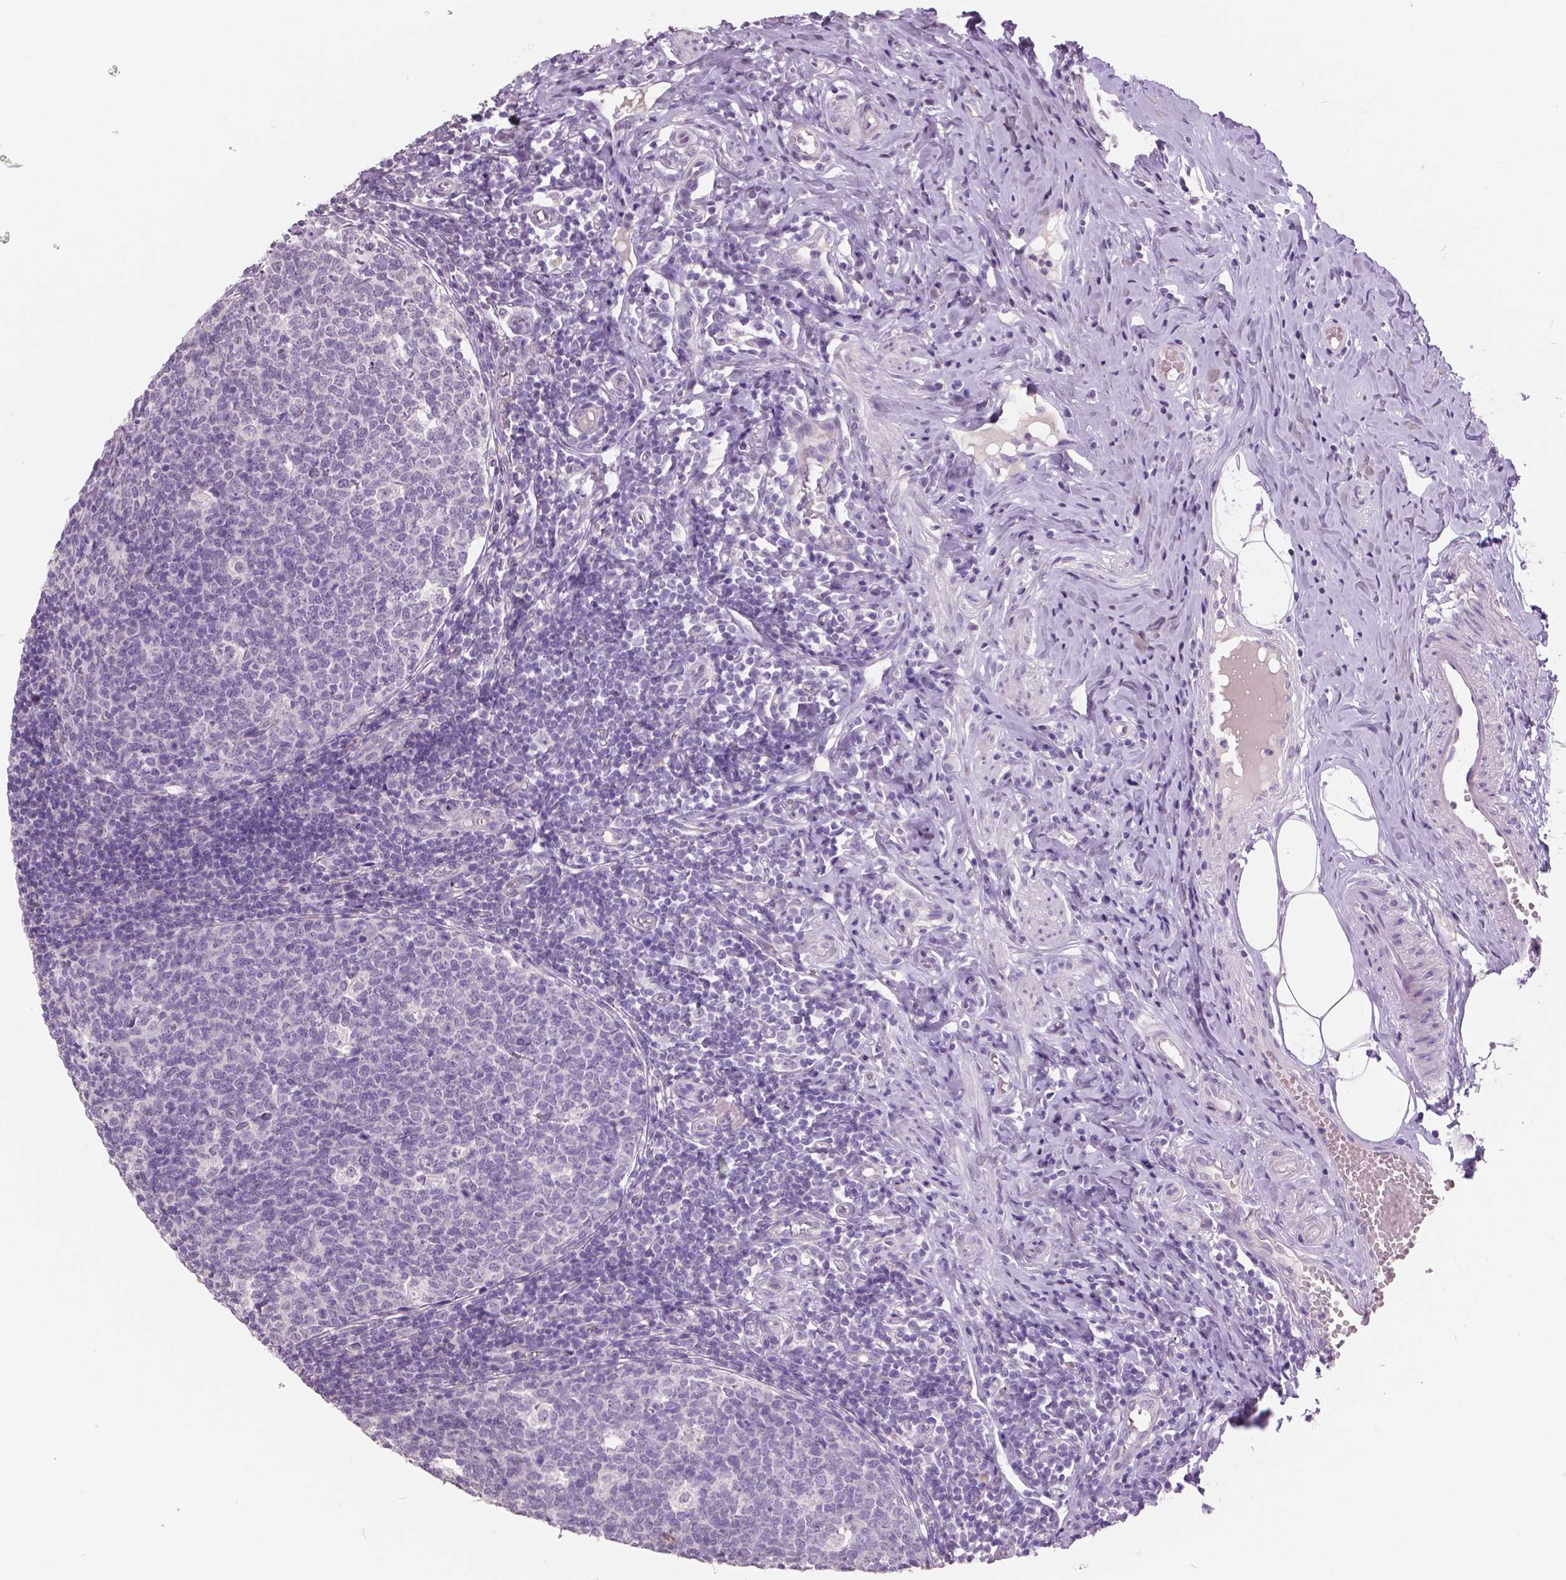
{"staining": {"intensity": "moderate", "quantity": "25%-75%", "location": "cytoplasmic/membranous"}, "tissue": "appendix", "cell_type": "Glandular cells", "image_type": "normal", "snomed": [{"axis": "morphology", "description": "Normal tissue, NOS"}, {"axis": "topography", "description": "Appendix"}], "caption": "Appendix stained for a protein (brown) demonstrates moderate cytoplasmic/membranous positive positivity in approximately 25%-75% of glandular cells.", "gene": "GRIN2A", "patient": {"sex": "male", "age": 18}}